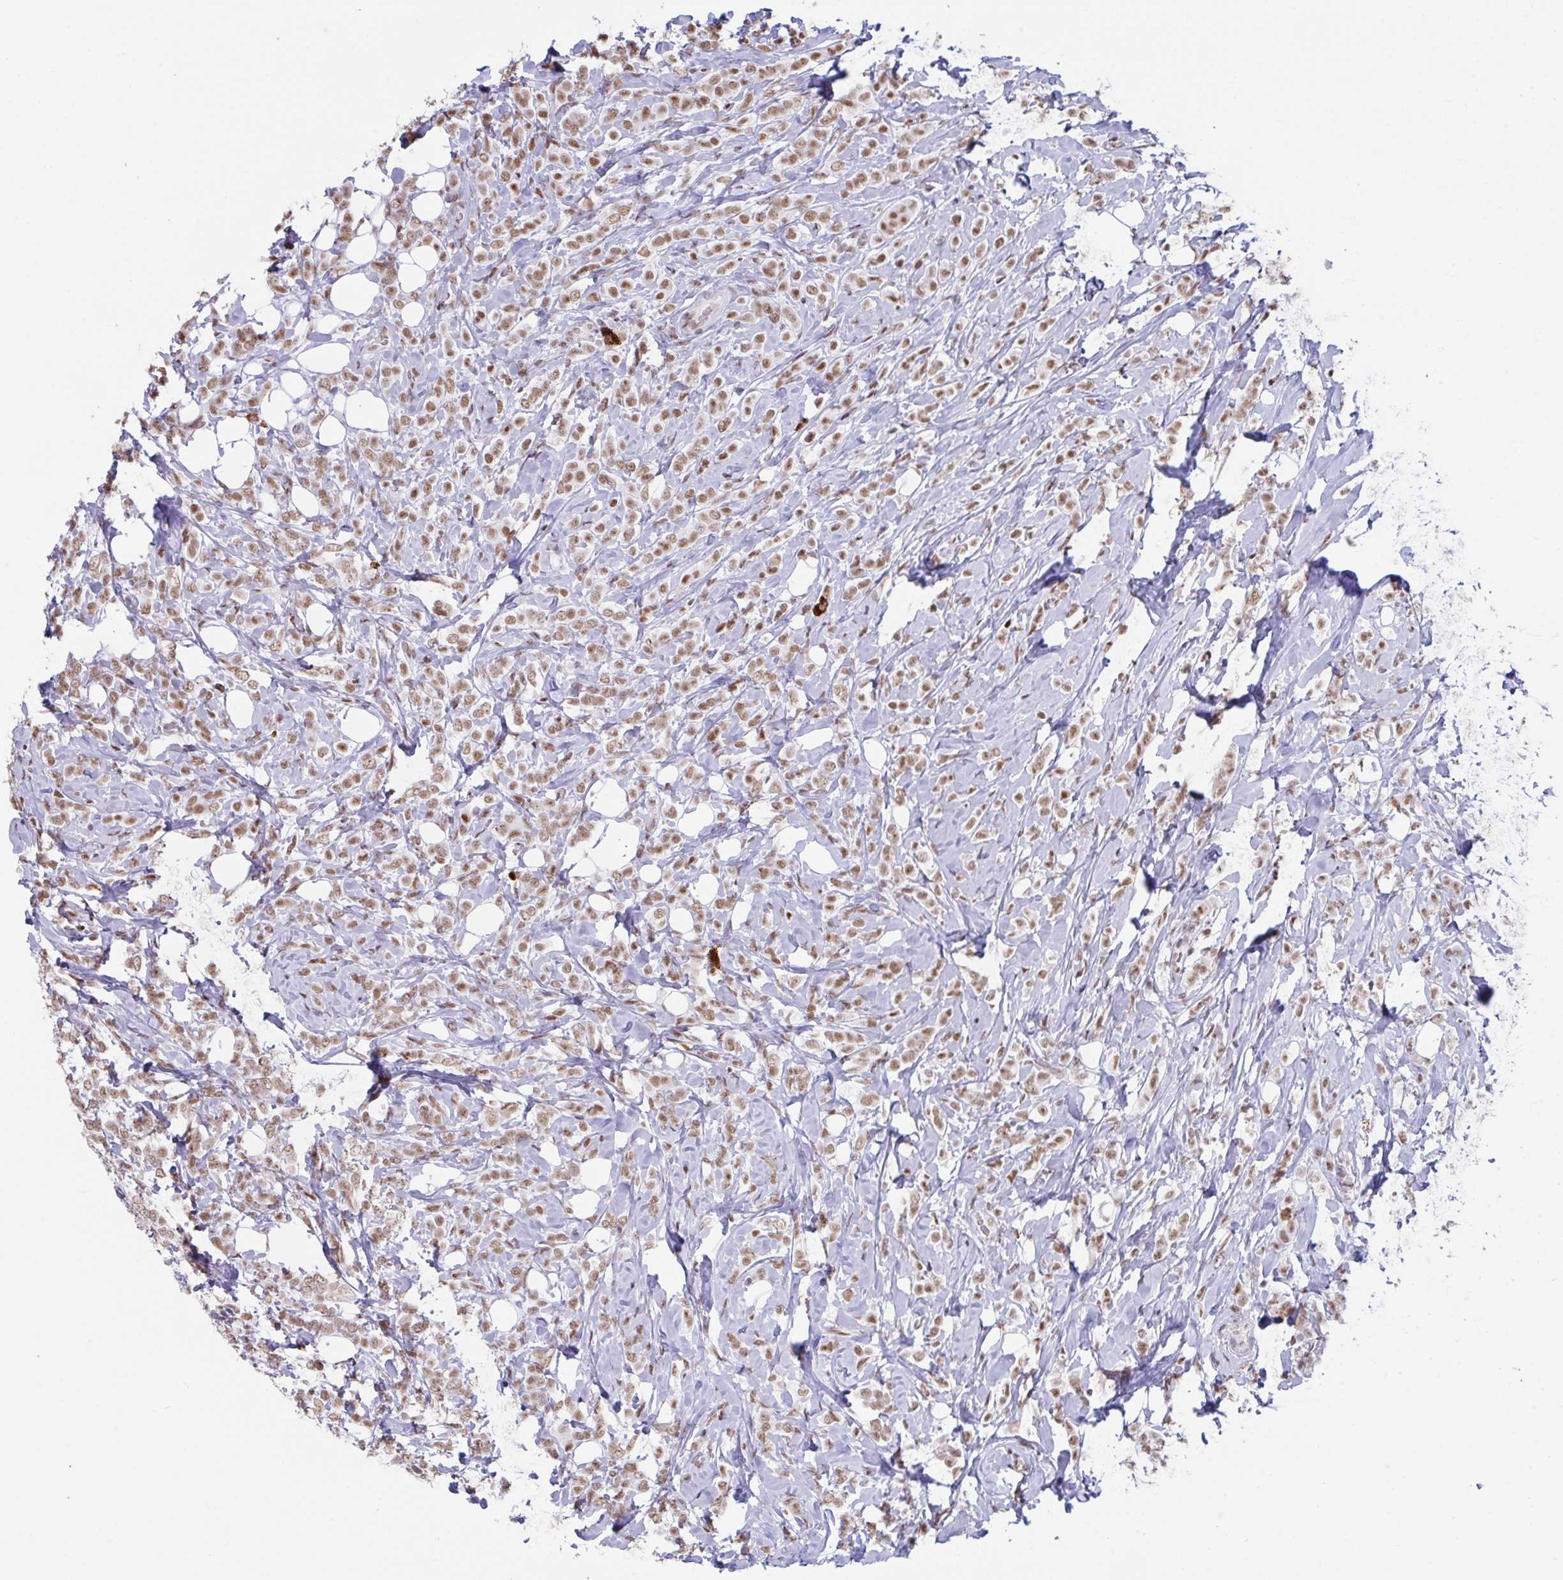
{"staining": {"intensity": "moderate", "quantity": ">75%", "location": "nuclear"}, "tissue": "breast cancer", "cell_type": "Tumor cells", "image_type": "cancer", "snomed": [{"axis": "morphology", "description": "Lobular carcinoma"}, {"axis": "topography", "description": "Breast"}], "caption": "Immunohistochemistry (IHC) of breast cancer (lobular carcinoma) displays medium levels of moderate nuclear expression in about >75% of tumor cells.", "gene": "CLP1", "patient": {"sex": "female", "age": 49}}